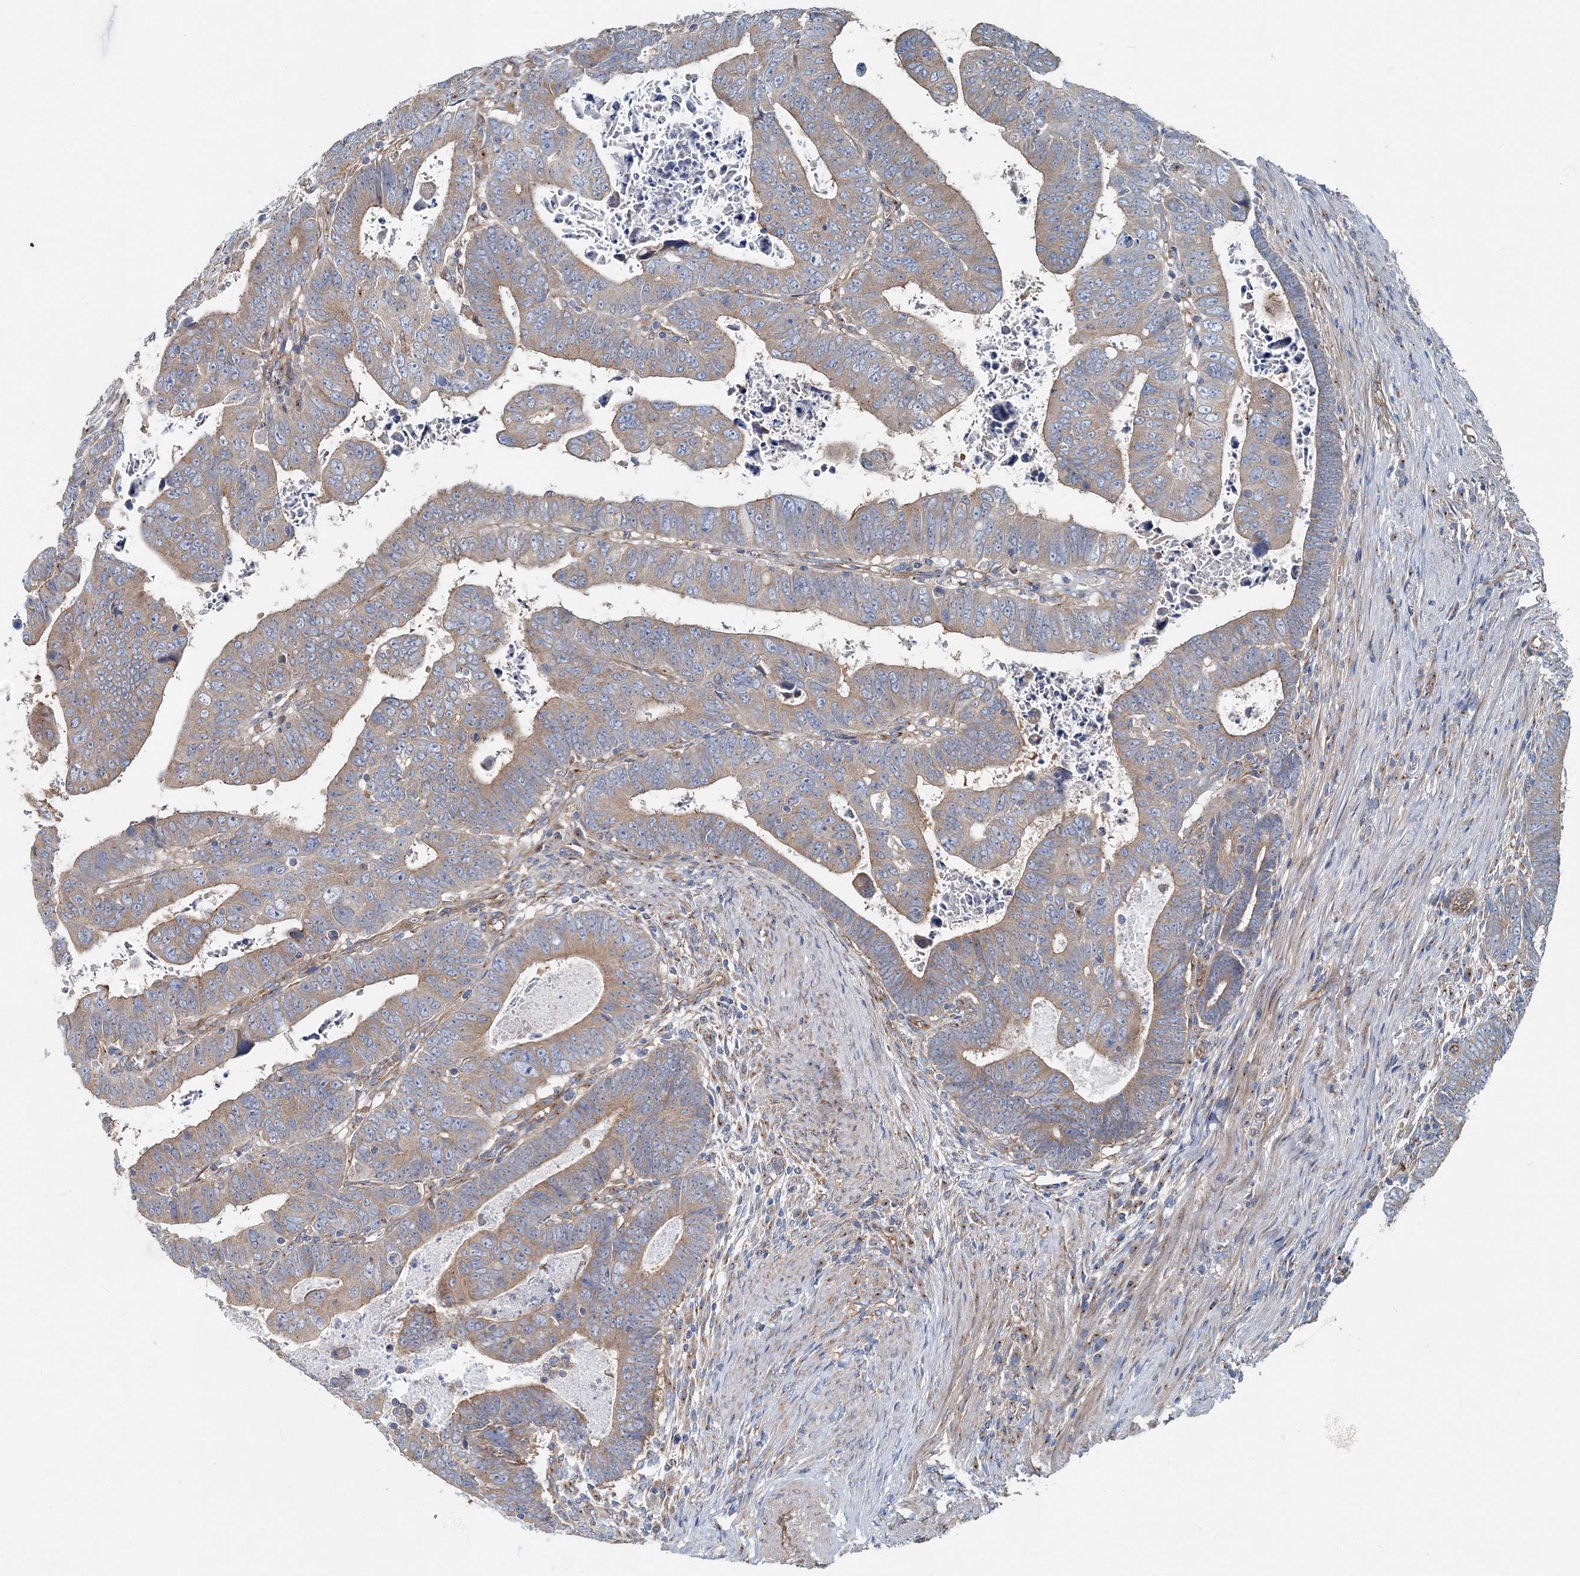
{"staining": {"intensity": "moderate", "quantity": ">75%", "location": "cytoplasmic/membranous"}, "tissue": "colorectal cancer", "cell_type": "Tumor cells", "image_type": "cancer", "snomed": [{"axis": "morphology", "description": "Normal tissue, NOS"}, {"axis": "morphology", "description": "Adenocarcinoma, NOS"}, {"axis": "topography", "description": "Rectum"}], "caption": "Approximately >75% of tumor cells in human colorectal adenocarcinoma demonstrate moderate cytoplasmic/membranous protein positivity as visualized by brown immunohistochemical staining.", "gene": "MPHOSPH9", "patient": {"sex": "female", "age": 65}}